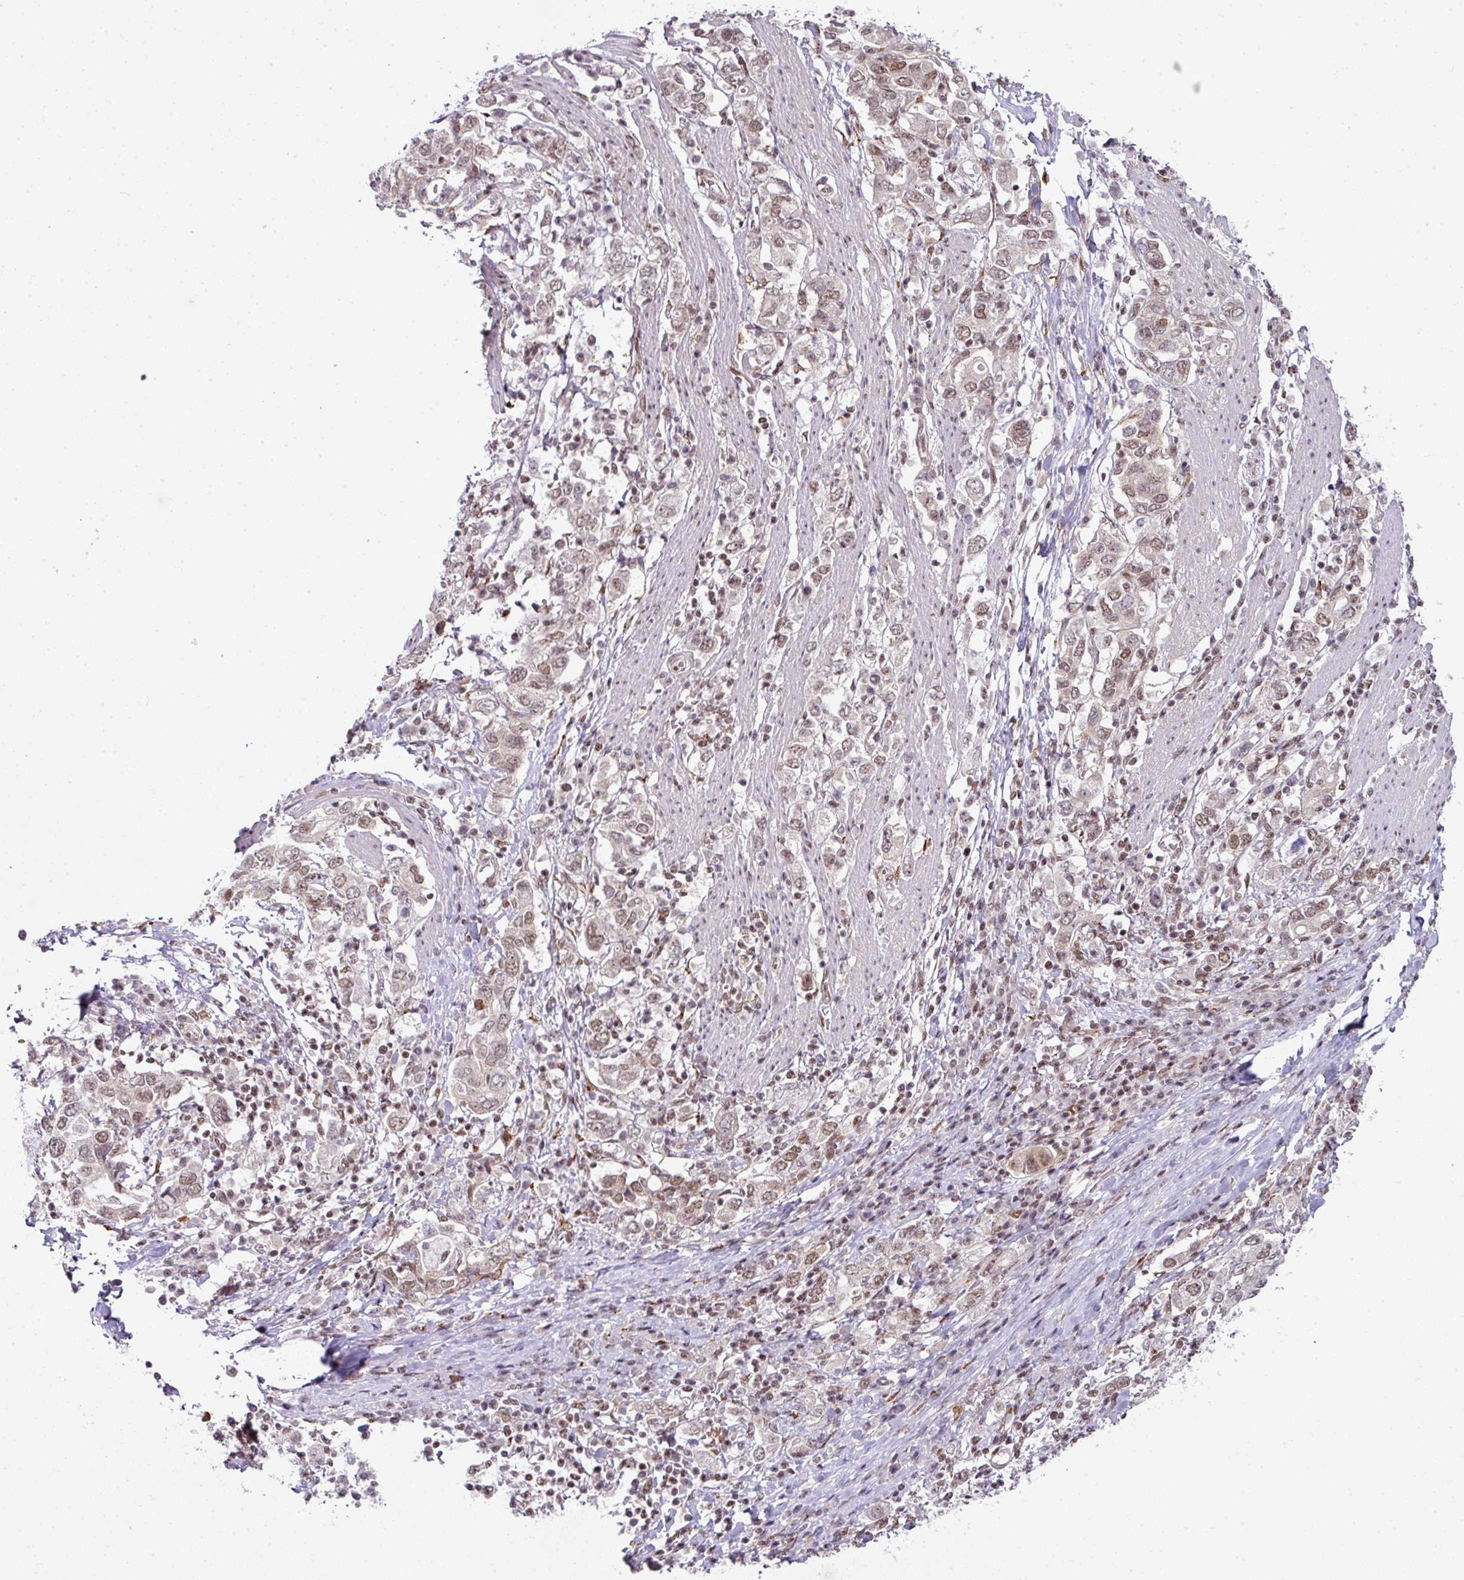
{"staining": {"intensity": "moderate", "quantity": ">75%", "location": "nuclear"}, "tissue": "stomach cancer", "cell_type": "Tumor cells", "image_type": "cancer", "snomed": [{"axis": "morphology", "description": "Adenocarcinoma, NOS"}, {"axis": "topography", "description": "Stomach, upper"}, {"axis": "topography", "description": "Stomach"}], "caption": "Immunohistochemistry (IHC) (DAB) staining of stomach cancer (adenocarcinoma) demonstrates moderate nuclear protein expression in about >75% of tumor cells.", "gene": "NFYA", "patient": {"sex": "male", "age": 62}}